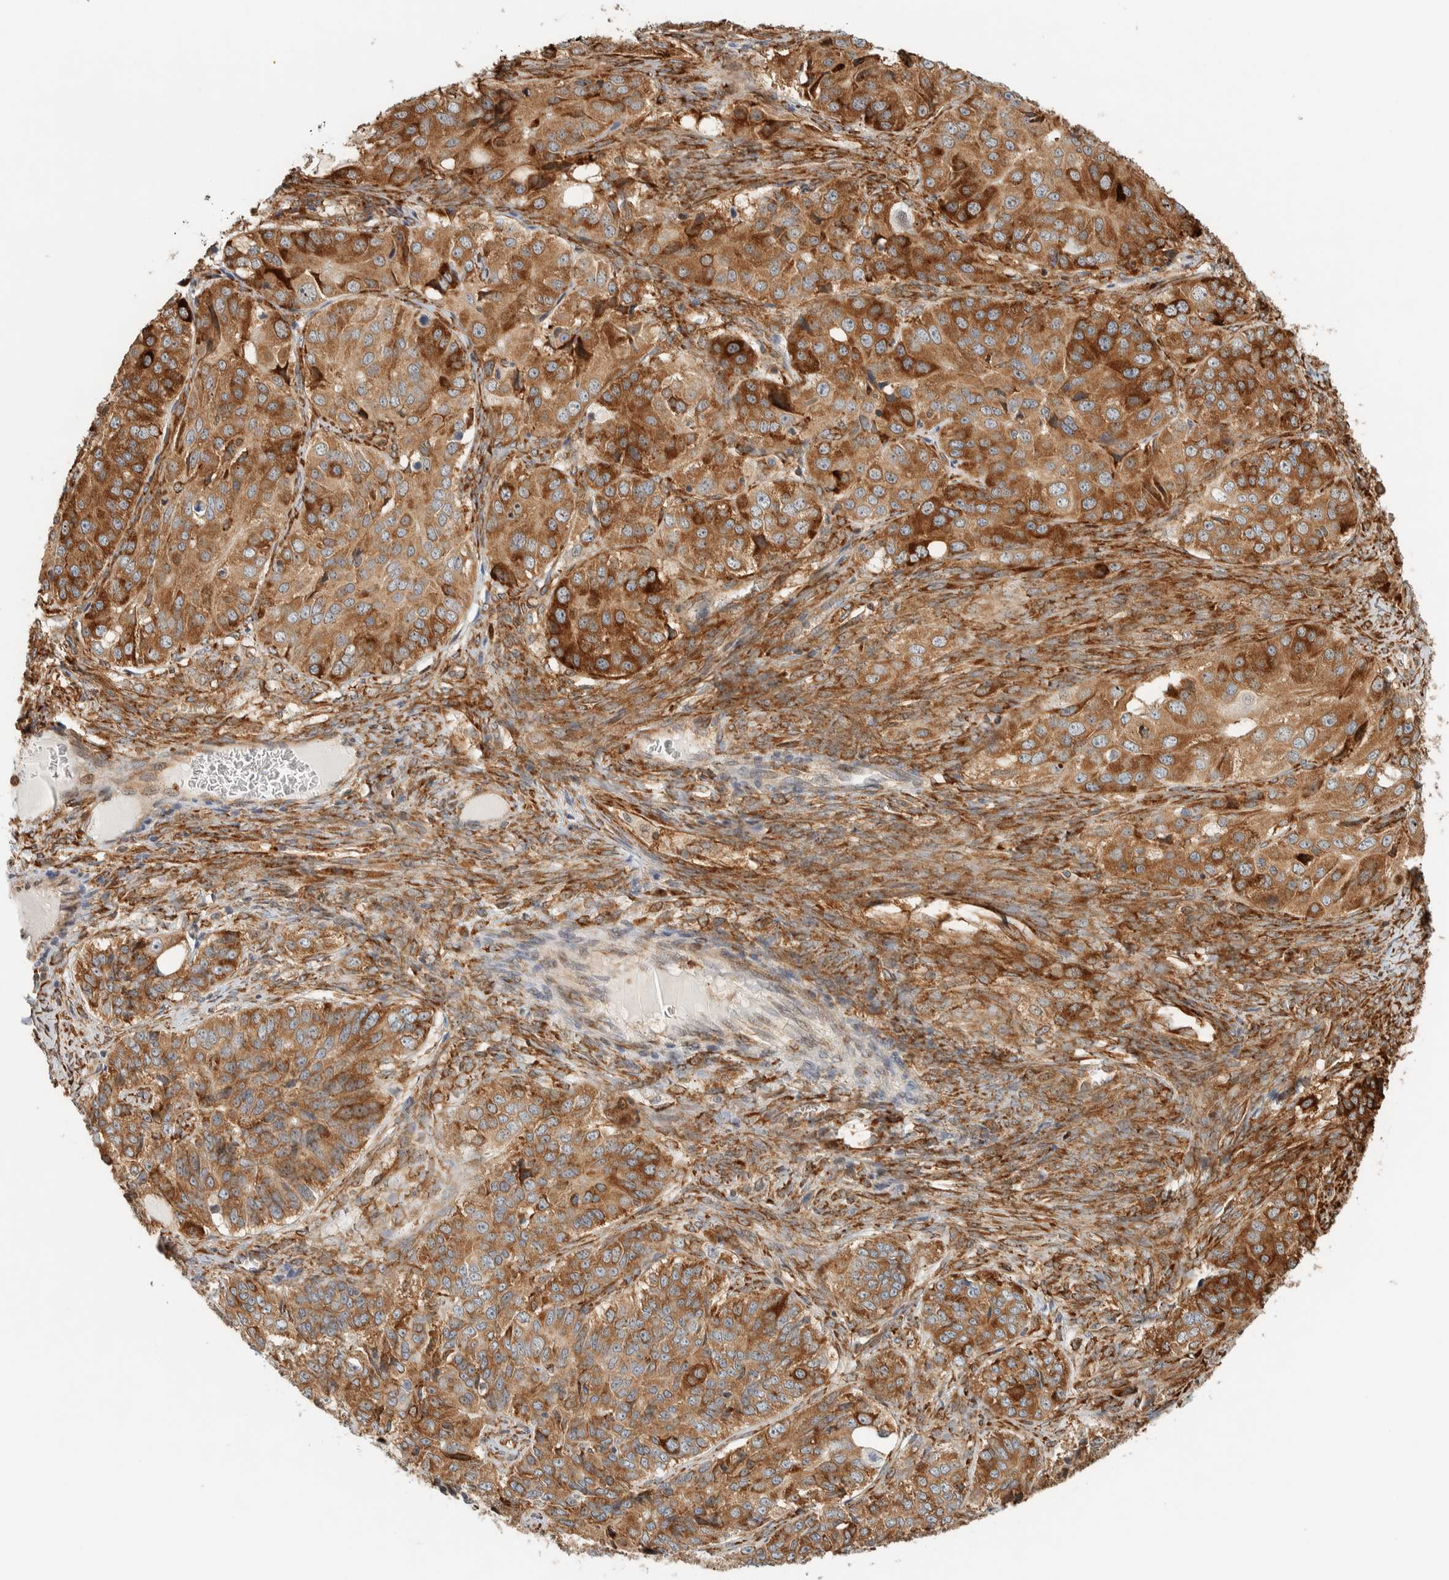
{"staining": {"intensity": "strong", "quantity": ">75%", "location": "cytoplasmic/membranous"}, "tissue": "ovarian cancer", "cell_type": "Tumor cells", "image_type": "cancer", "snomed": [{"axis": "morphology", "description": "Carcinoma, endometroid"}, {"axis": "topography", "description": "Ovary"}], "caption": "IHC (DAB (3,3'-diaminobenzidine)) staining of human ovarian cancer (endometroid carcinoma) shows strong cytoplasmic/membranous protein positivity in about >75% of tumor cells.", "gene": "LLGL2", "patient": {"sex": "female", "age": 51}}